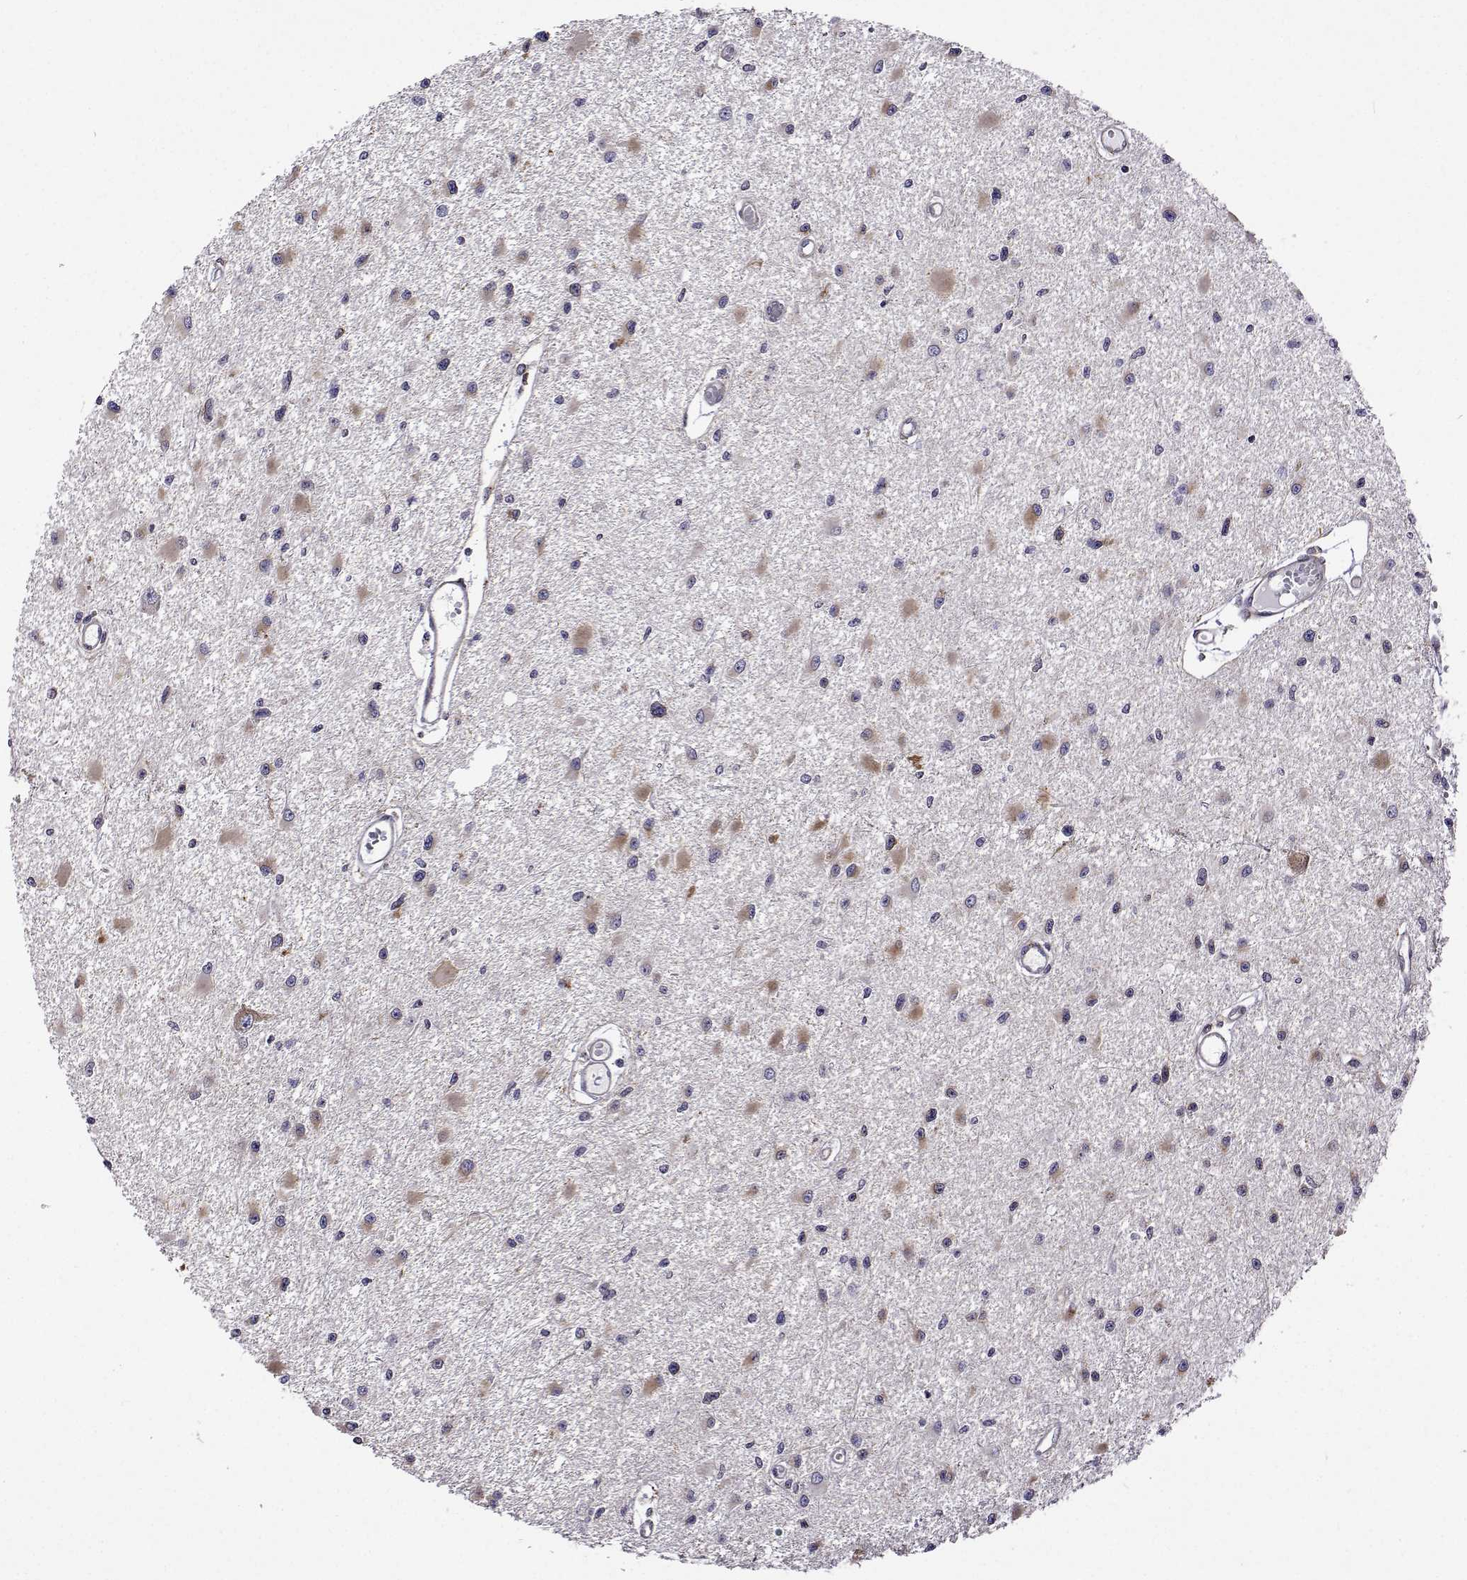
{"staining": {"intensity": "negative", "quantity": "none", "location": "none"}, "tissue": "glioma", "cell_type": "Tumor cells", "image_type": "cancer", "snomed": [{"axis": "morphology", "description": "Glioma, malignant, High grade"}, {"axis": "topography", "description": "Brain"}], "caption": "An image of high-grade glioma (malignant) stained for a protein shows no brown staining in tumor cells.", "gene": "PGRMC2", "patient": {"sex": "male", "age": 54}}